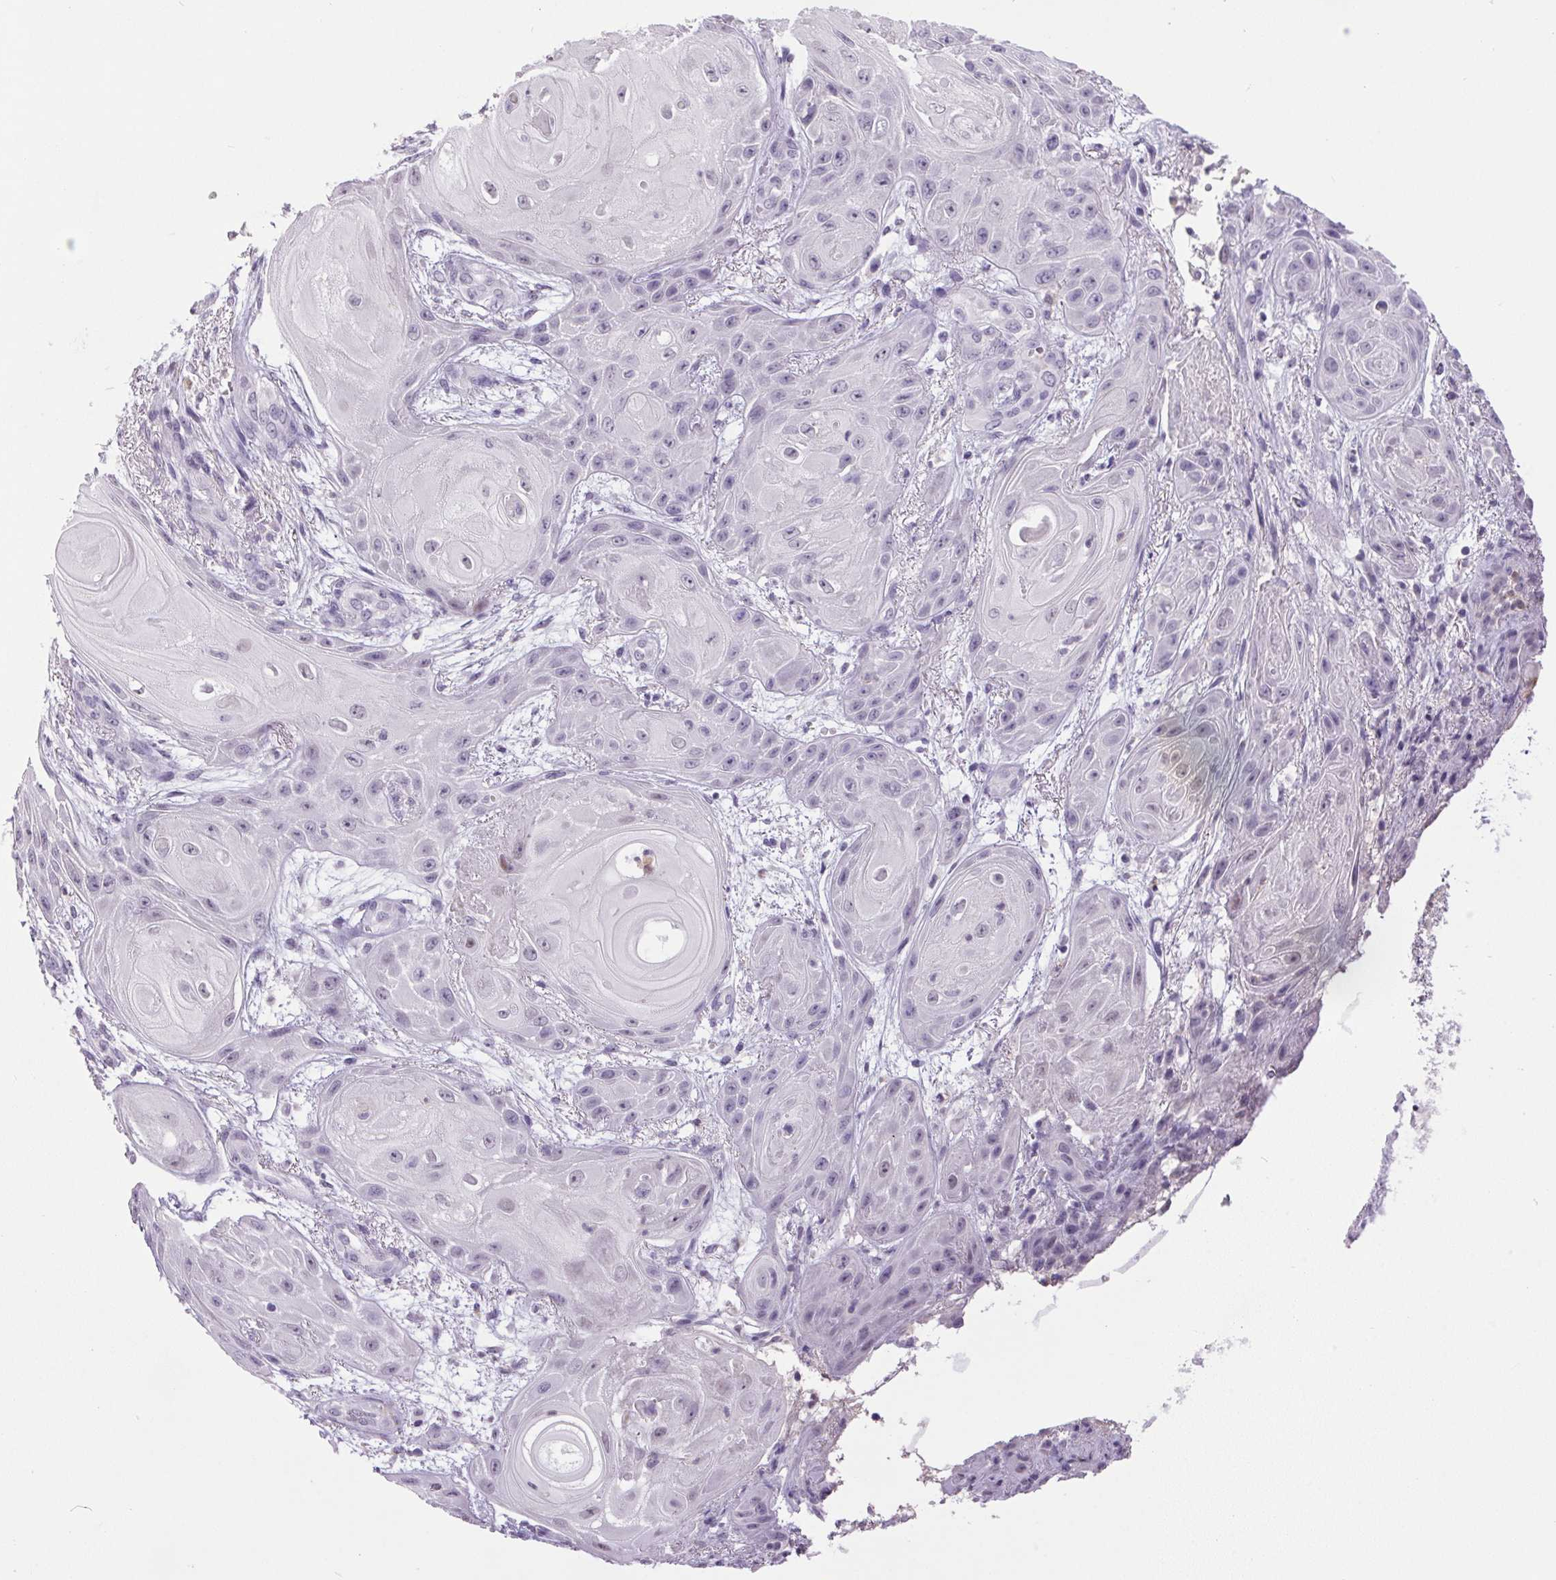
{"staining": {"intensity": "negative", "quantity": "none", "location": "none"}, "tissue": "skin cancer", "cell_type": "Tumor cells", "image_type": "cancer", "snomed": [{"axis": "morphology", "description": "Squamous cell carcinoma, NOS"}, {"axis": "topography", "description": "Skin"}], "caption": "Immunohistochemical staining of skin cancer exhibits no significant expression in tumor cells. (DAB (3,3'-diaminobenzidine) IHC visualized using brightfield microscopy, high magnification).", "gene": "TRDN", "patient": {"sex": "male", "age": 62}}